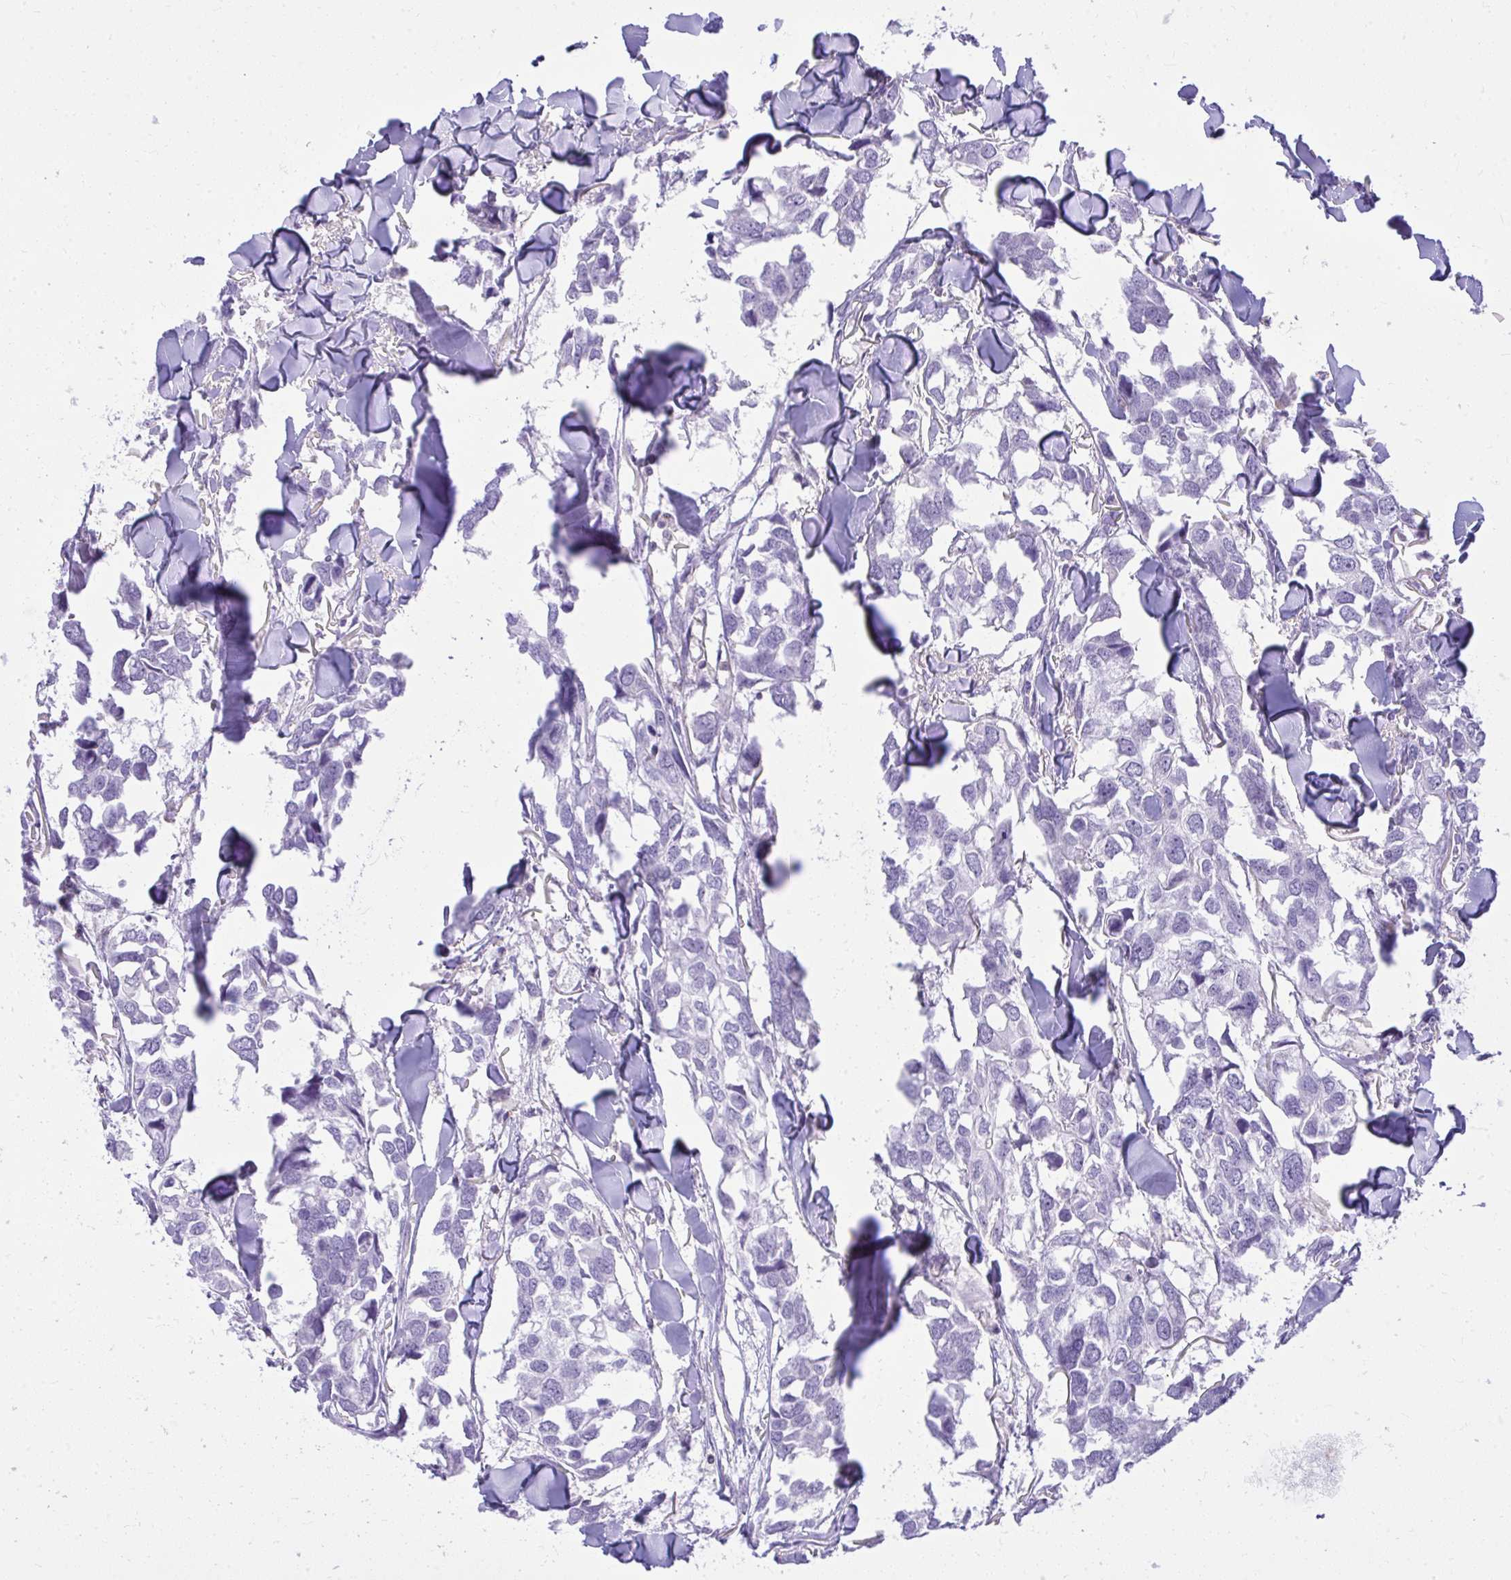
{"staining": {"intensity": "negative", "quantity": "none", "location": "none"}, "tissue": "breast cancer", "cell_type": "Tumor cells", "image_type": "cancer", "snomed": [{"axis": "morphology", "description": "Duct carcinoma"}, {"axis": "topography", "description": "Breast"}], "caption": "High power microscopy photomicrograph of an immunohistochemistry histopathology image of infiltrating ductal carcinoma (breast), revealing no significant staining in tumor cells. (Stains: DAB (3,3'-diaminobenzidine) immunohistochemistry (IHC) with hematoxylin counter stain, Microscopy: brightfield microscopy at high magnification).", "gene": "GPRIN3", "patient": {"sex": "female", "age": 83}}